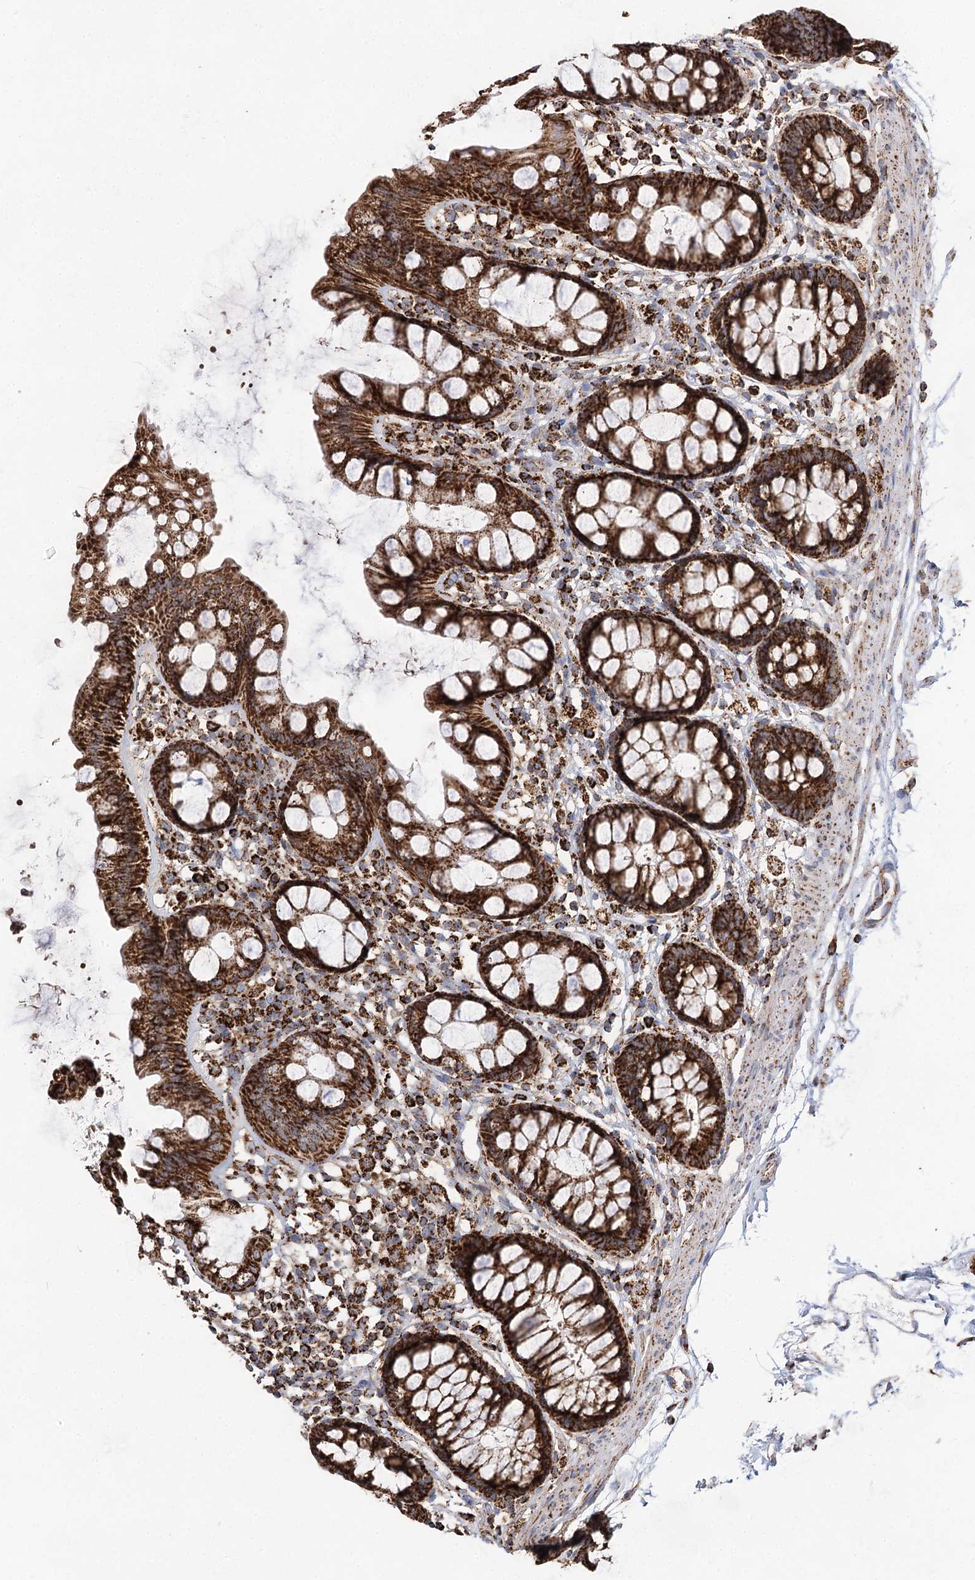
{"staining": {"intensity": "strong", "quantity": ">75%", "location": "cytoplasmic/membranous"}, "tissue": "rectum", "cell_type": "Glandular cells", "image_type": "normal", "snomed": [{"axis": "morphology", "description": "Normal tissue, NOS"}, {"axis": "topography", "description": "Rectum"}], "caption": "Immunohistochemistry (IHC) of normal rectum exhibits high levels of strong cytoplasmic/membranous staining in about >75% of glandular cells.", "gene": "NADK2", "patient": {"sex": "female", "age": 65}}